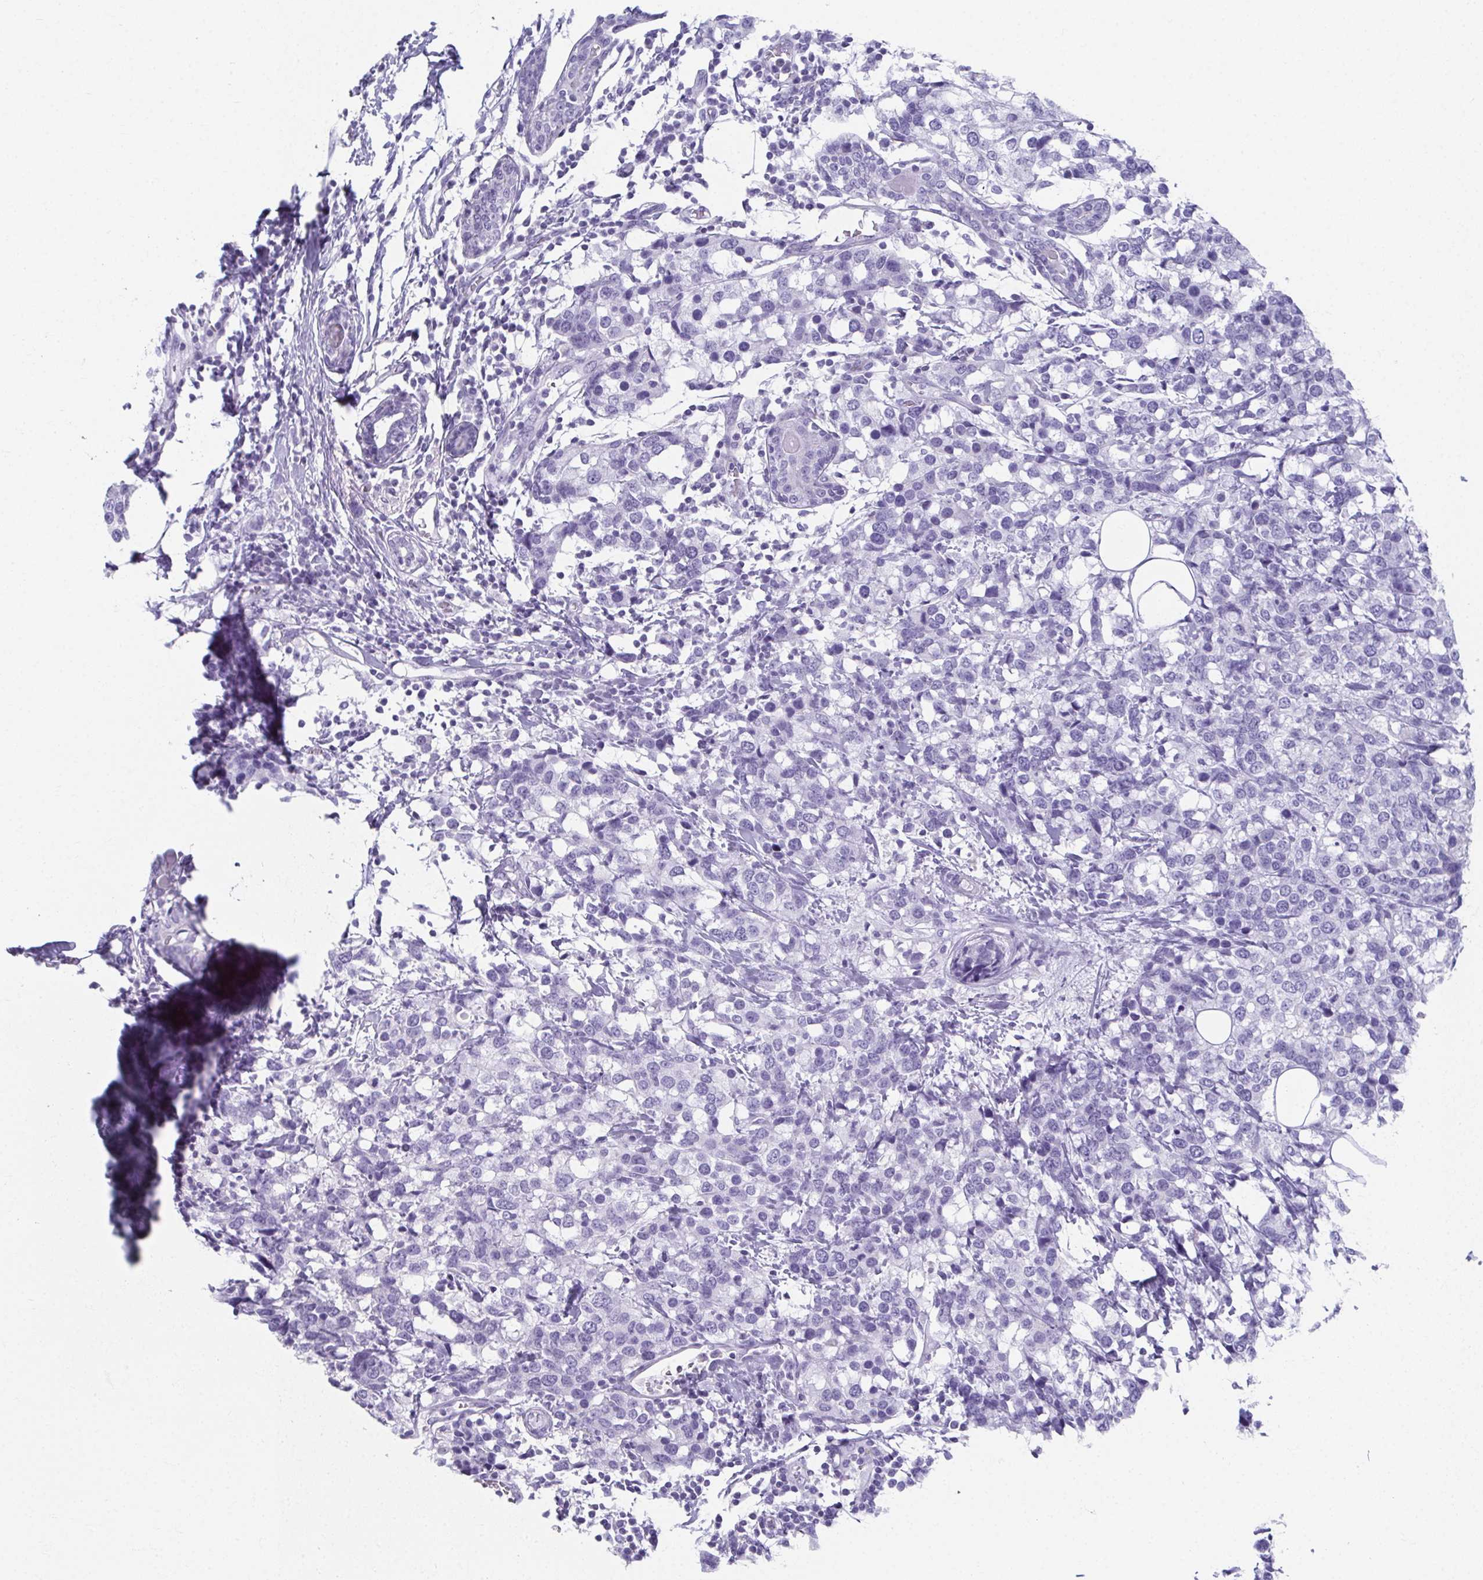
{"staining": {"intensity": "negative", "quantity": "none", "location": "none"}, "tissue": "breast cancer", "cell_type": "Tumor cells", "image_type": "cancer", "snomed": [{"axis": "morphology", "description": "Lobular carcinoma"}, {"axis": "topography", "description": "Breast"}], "caption": "Lobular carcinoma (breast) was stained to show a protein in brown. There is no significant expression in tumor cells.", "gene": "GHRL", "patient": {"sex": "female", "age": 59}}